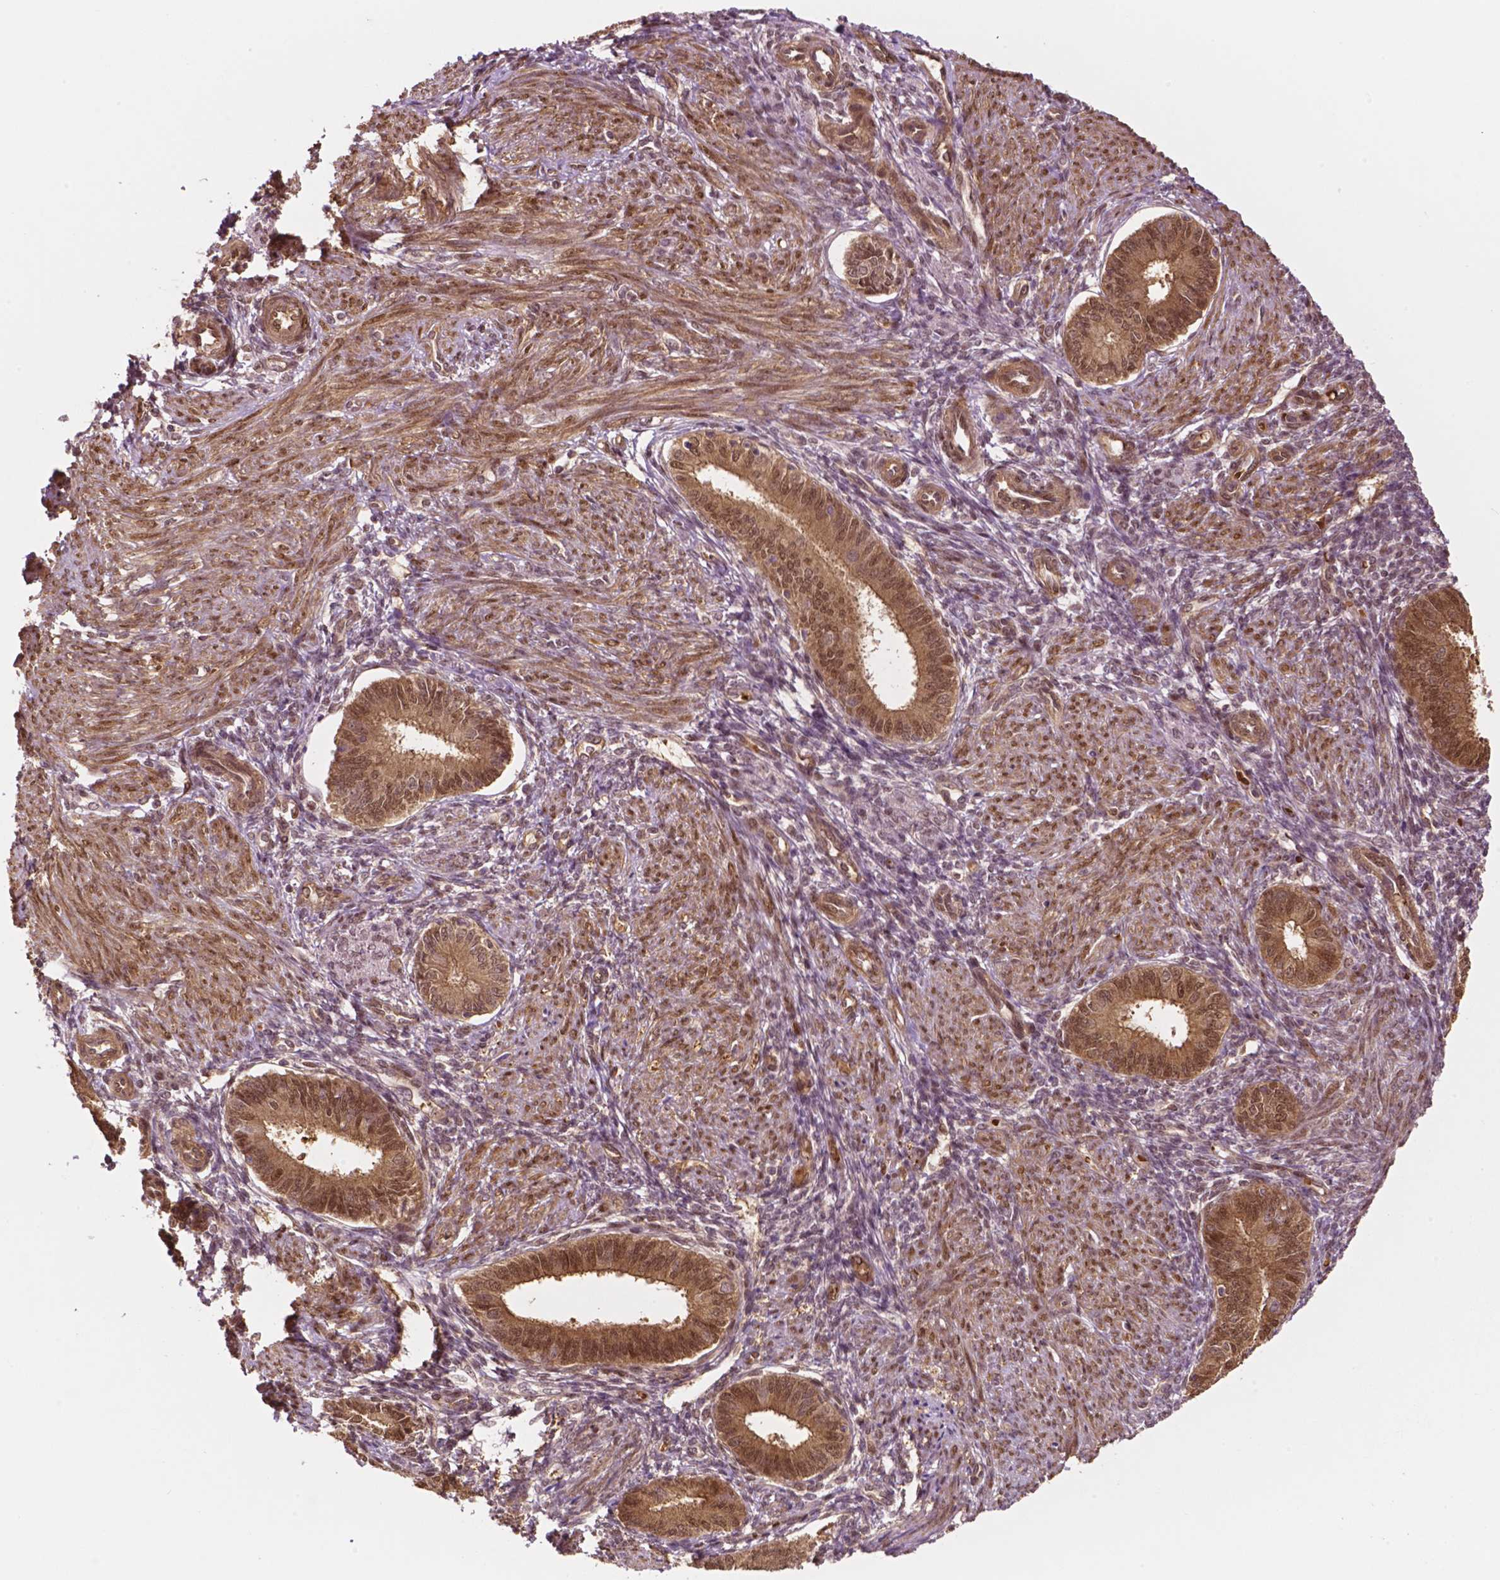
{"staining": {"intensity": "negative", "quantity": "none", "location": "none"}, "tissue": "endometrium", "cell_type": "Cells in endometrial stroma", "image_type": "normal", "snomed": [{"axis": "morphology", "description": "Normal tissue, NOS"}, {"axis": "topography", "description": "Endometrium"}], "caption": "The IHC image has no significant staining in cells in endometrial stroma of endometrium.", "gene": "YAP1", "patient": {"sex": "female", "age": 39}}